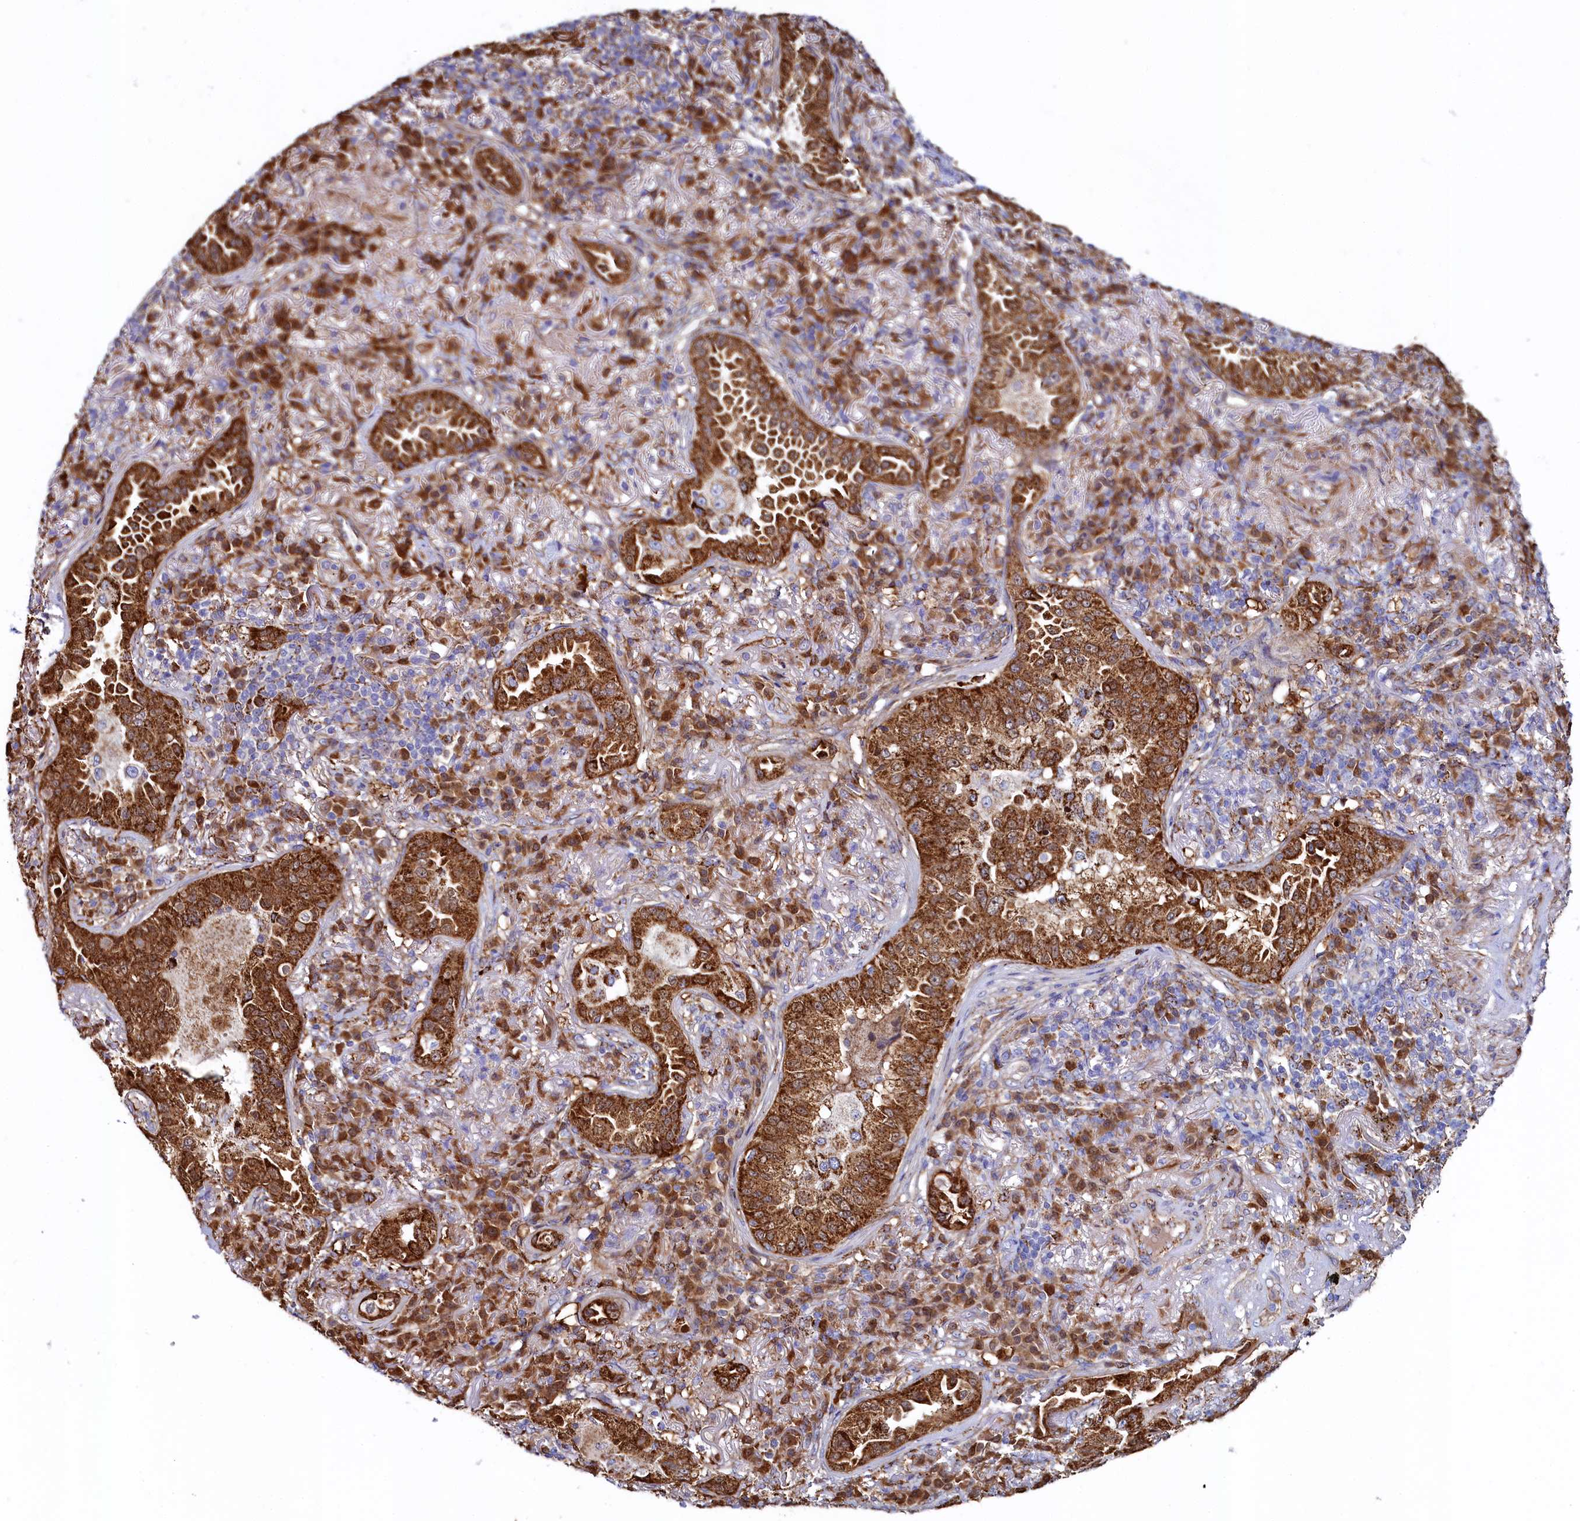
{"staining": {"intensity": "strong", "quantity": ">75%", "location": "cytoplasmic/membranous"}, "tissue": "lung cancer", "cell_type": "Tumor cells", "image_type": "cancer", "snomed": [{"axis": "morphology", "description": "Adenocarcinoma, NOS"}, {"axis": "topography", "description": "Lung"}], "caption": "Immunohistochemistry image of neoplastic tissue: adenocarcinoma (lung) stained using immunohistochemistry (IHC) reveals high levels of strong protein expression localized specifically in the cytoplasmic/membranous of tumor cells, appearing as a cytoplasmic/membranous brown color.", "gene": "ASTE1", "patient": {"sex": "female", "age": 69}}